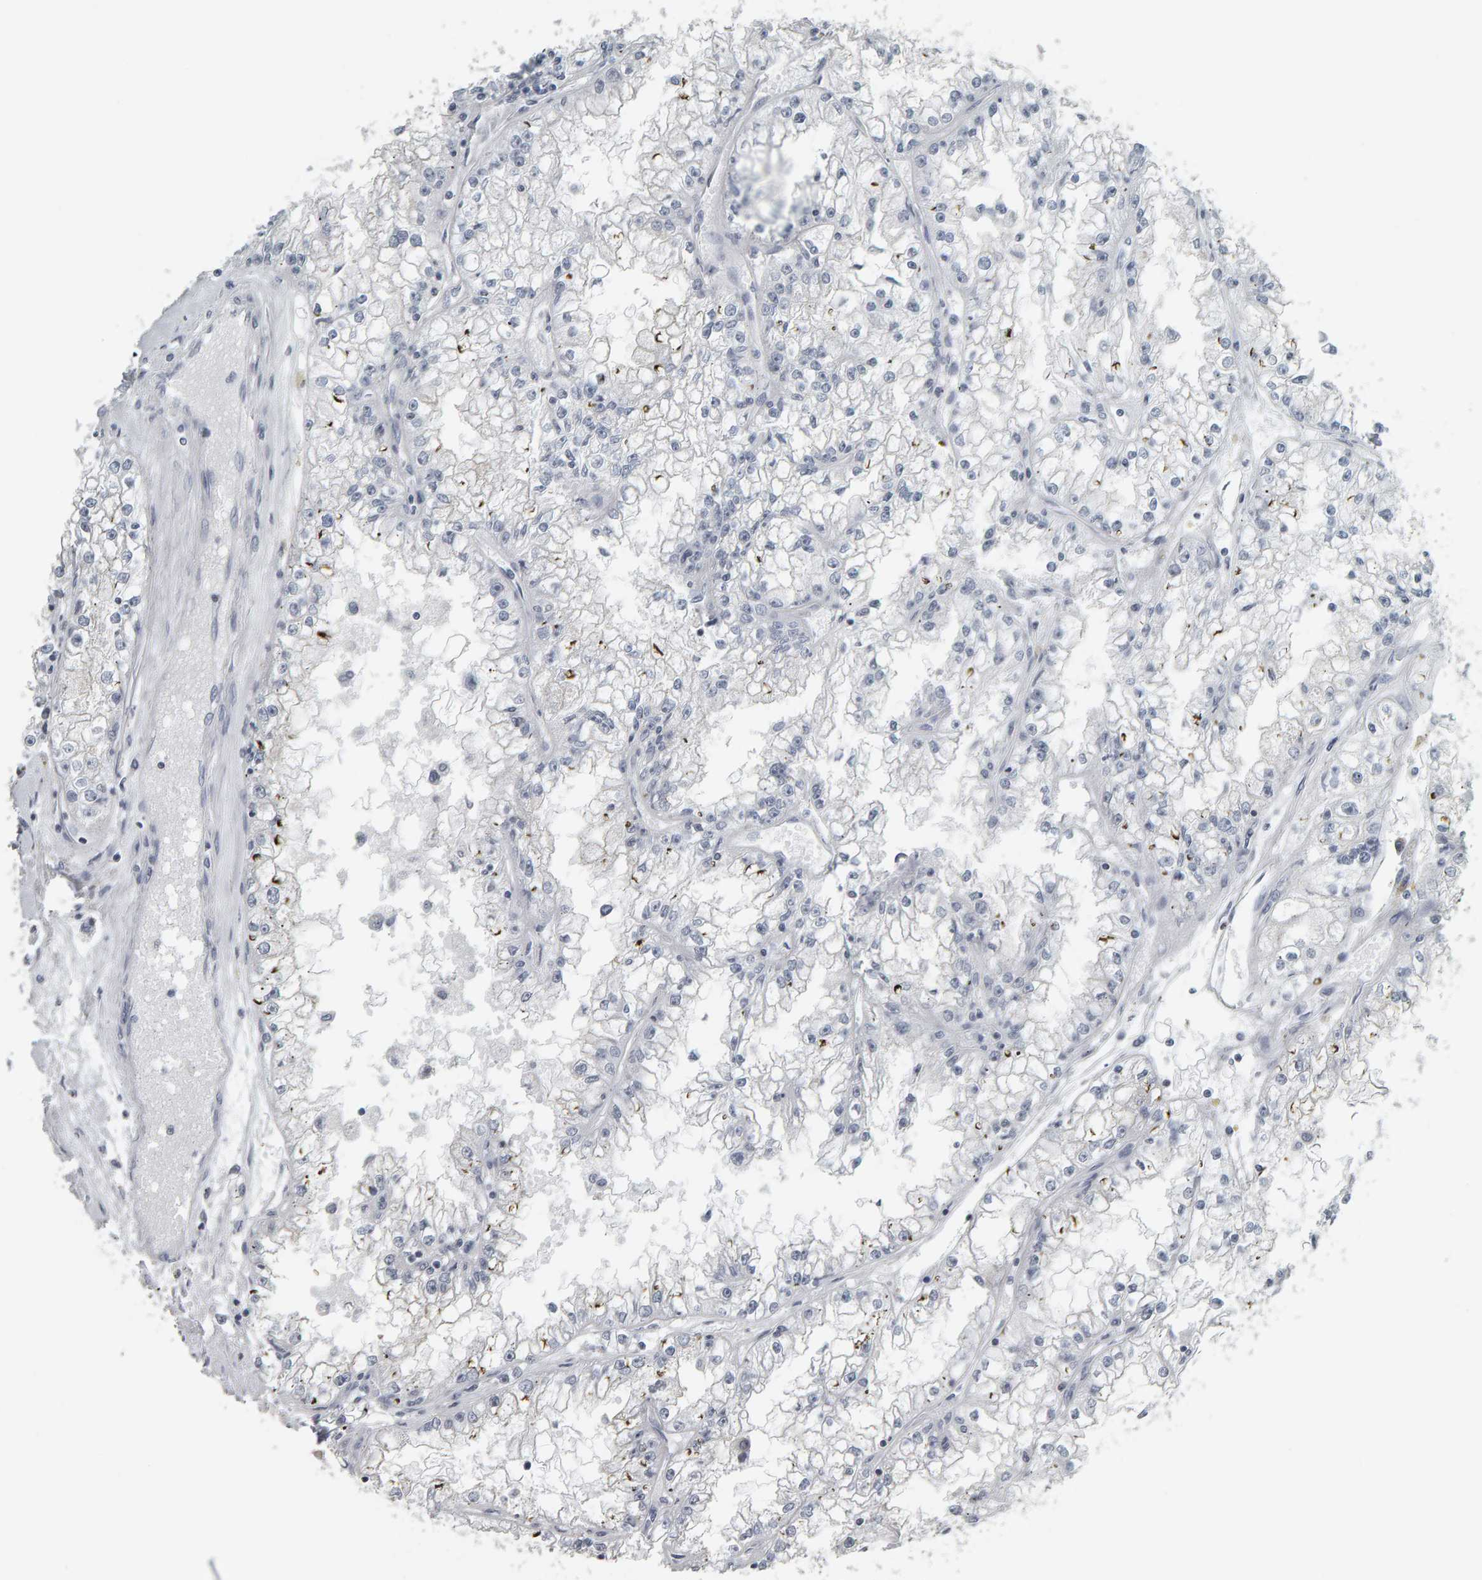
{"staining": {"intensity": "negative", "quantity": "none", "location": "none"}, "tissue": "renal cancer", "cell_type": "Tumor cells", "image_type": "cancer", "snomed": [{"axis": "morphology", "description": "Adenocarcinoma, NOS"}, {"axis": "topography", "description": "Kidney"}], "caption": "This is an immunohistochemistry micrograph of human adenocarcinoma (renal). There is no expression in tumor cells.", "gene": "PYY", "patient": {"sex": "male", "age": 56}}